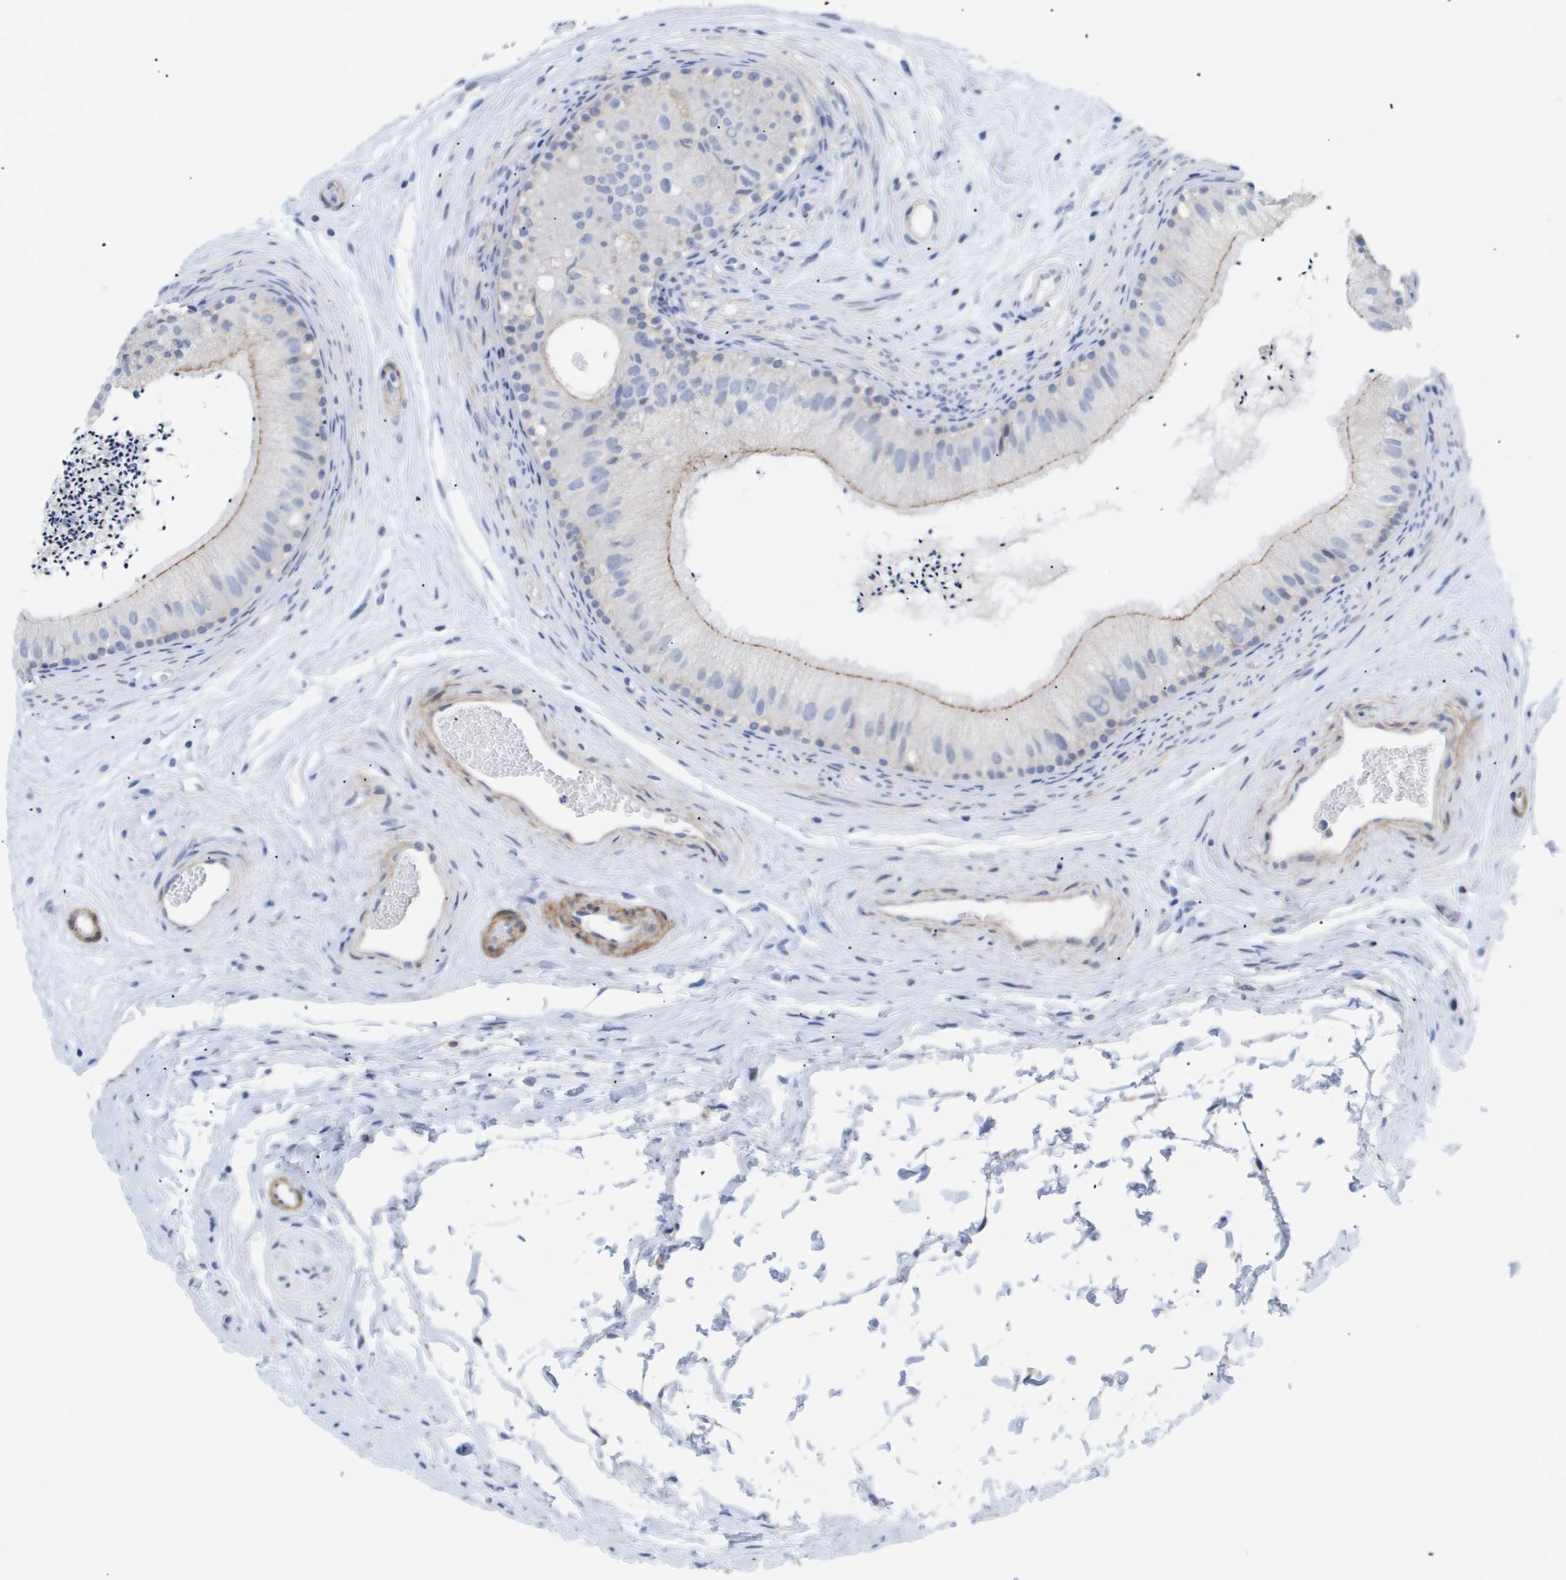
{"staining": {"intensity": "moderate", "quantity": "25%-75%", "location": "cytoplasmic/membranous"}, "tissue": "epididymis", "cell_type": "Glandular cells", "image_type": "normal", "snomed": [{"axis": "morphology", "description": "Normal tissue, NOS"}, {"axis": "topography", "description": "Epididymis"}], "caption": "This micrograph exhibits normal epididymis stained with immunohistochemistry to label a protein in brown. The cytoplasmic/membranous of glandular cells show moderate positivity for the protein. Nuclei are counter-stained blue.", "gene": "CAV3", "patient": {"sex": "male", "age": 56}}